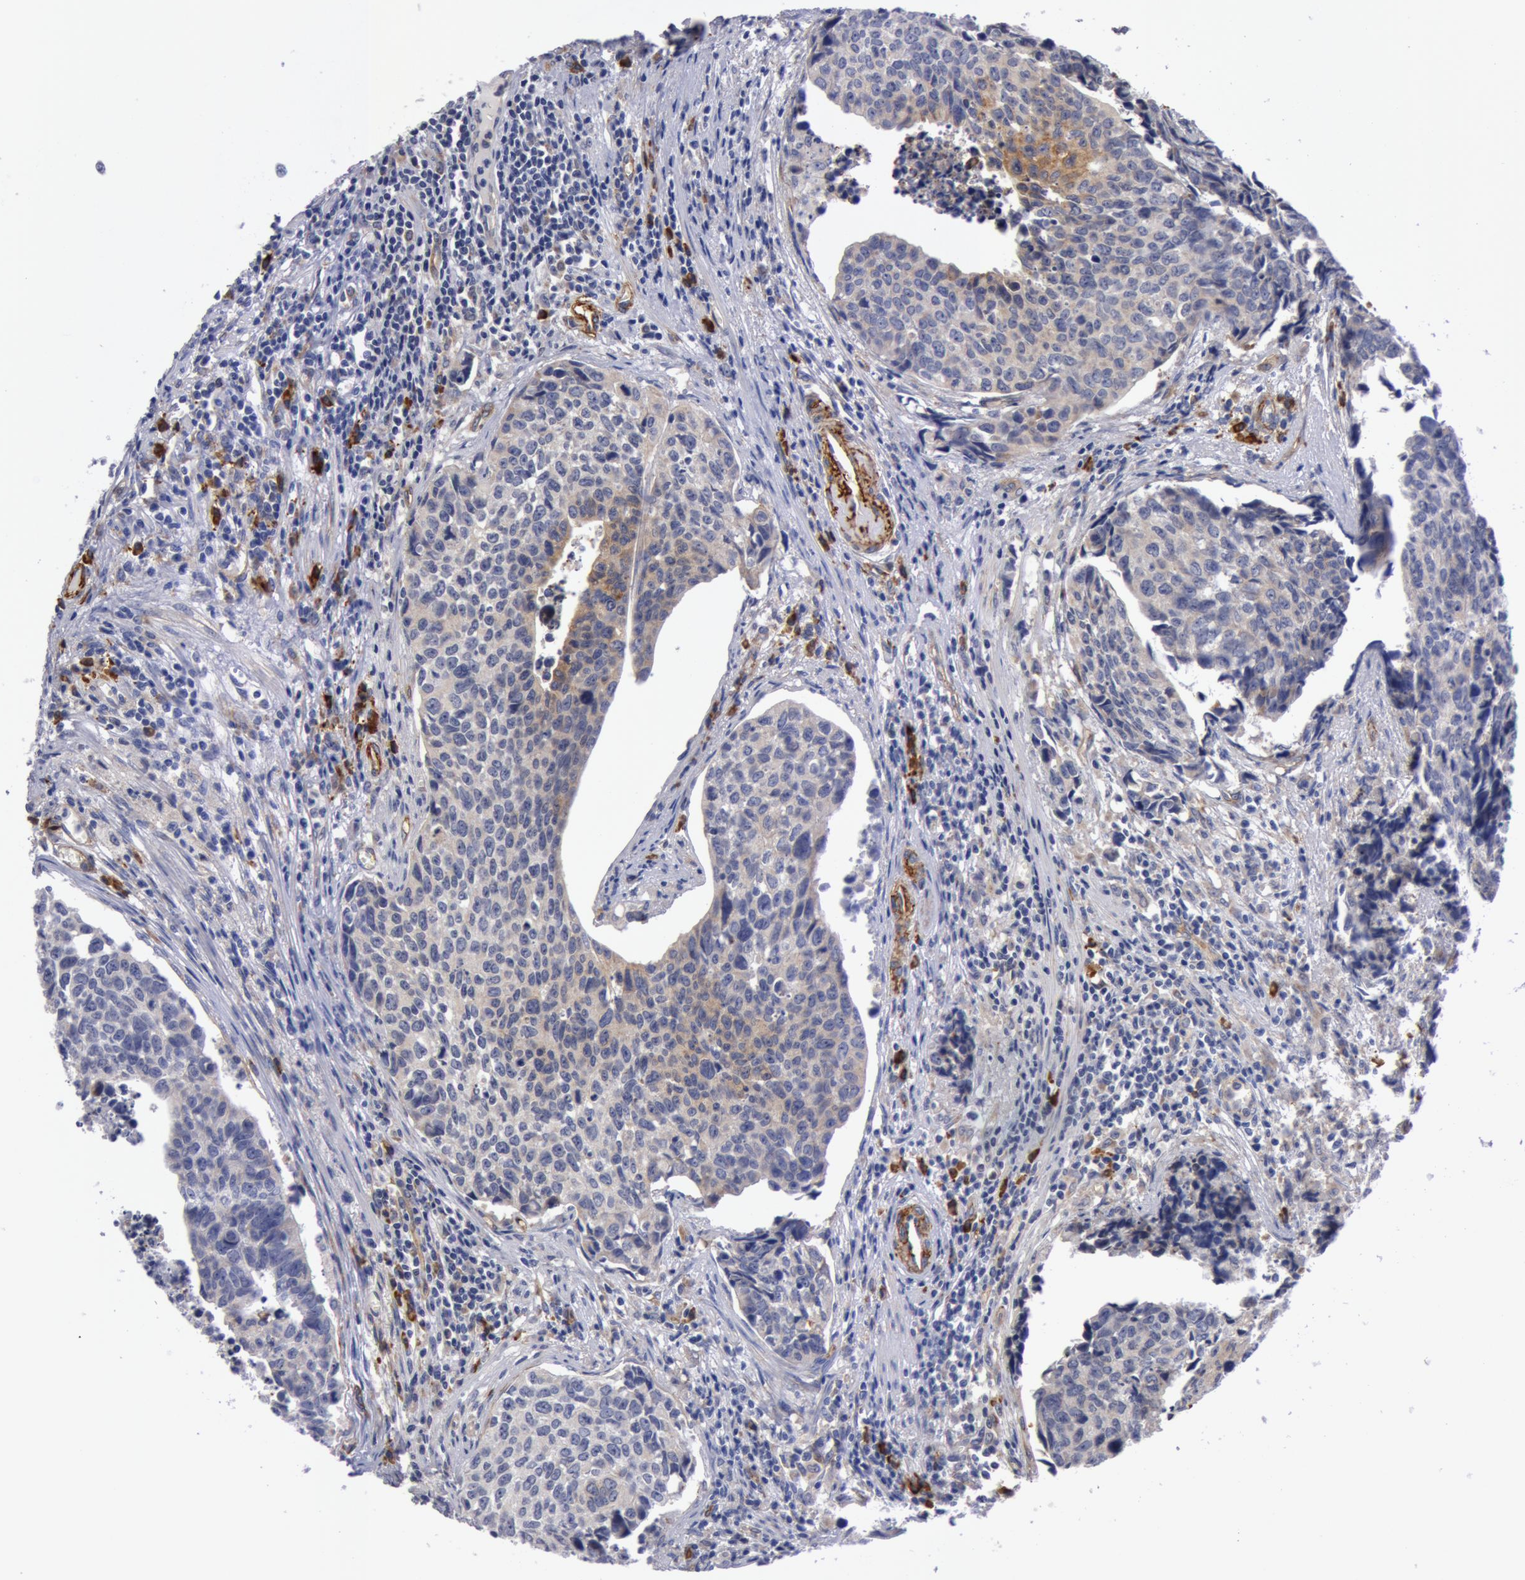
{"staining": {"intensity": "weak", "quantity": "25%-75%", "location": "cytoplasmic/membranous"}, "tissue": "urothelial cancer", "cell_type": "Tumor cells", "image_type": "cancer", "snomed": [{"axis": "morphology", "description": "Urothelial carcinoma, High grade"}, {"axis": "topography", "description": "Urinary bladder"}], "caption": "Urothelial carcinoma (high-grade) stained with DAB (3,3'-diaminobenzidine) immunohistochemistry displays low levels of weak cytoplasmic/membranous staining in about 25%-75% of tumor cells. (IHC, brightfield microscopy, high magnification).", "gene": "IL23A", "patient": {"sex": "male", "age": 81}}